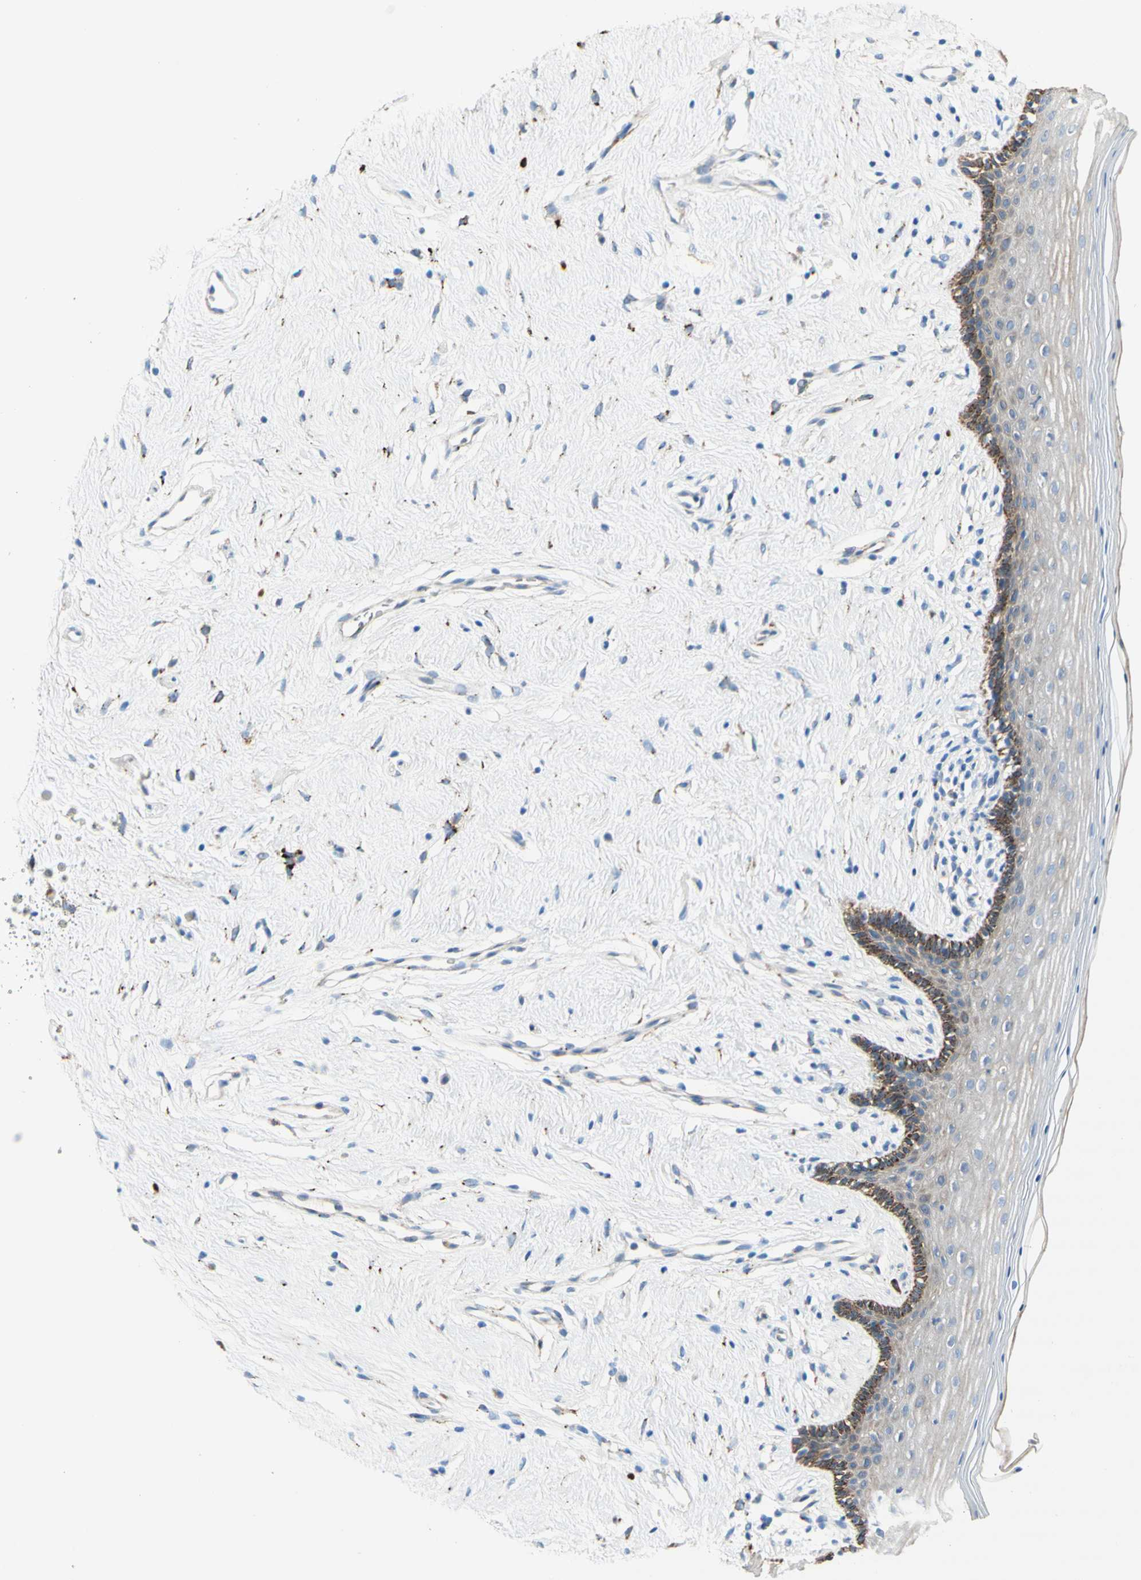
{"staining": {"intensity": "moderate", "quantity": "25%-75%", "location": "cytoplasmic/membranous"}, "tissue": "vagina", "cell_type": "Squamous epithelial cells", "image_type": "normal", "snomed": [{"axis": "morphology", "description": "Normal tissue, NOS"}, {"axis": "topography", "description": "Vagina"}], "caption": "This is a histology image of immunohistochemistry (IHC) staining of unremarkable vagina, which shows moderate expression in the cytoplasmic/membranous of squamous epithelial cells.", "gene": "URB2", "patient": {"sex": "female", "age": 44}}